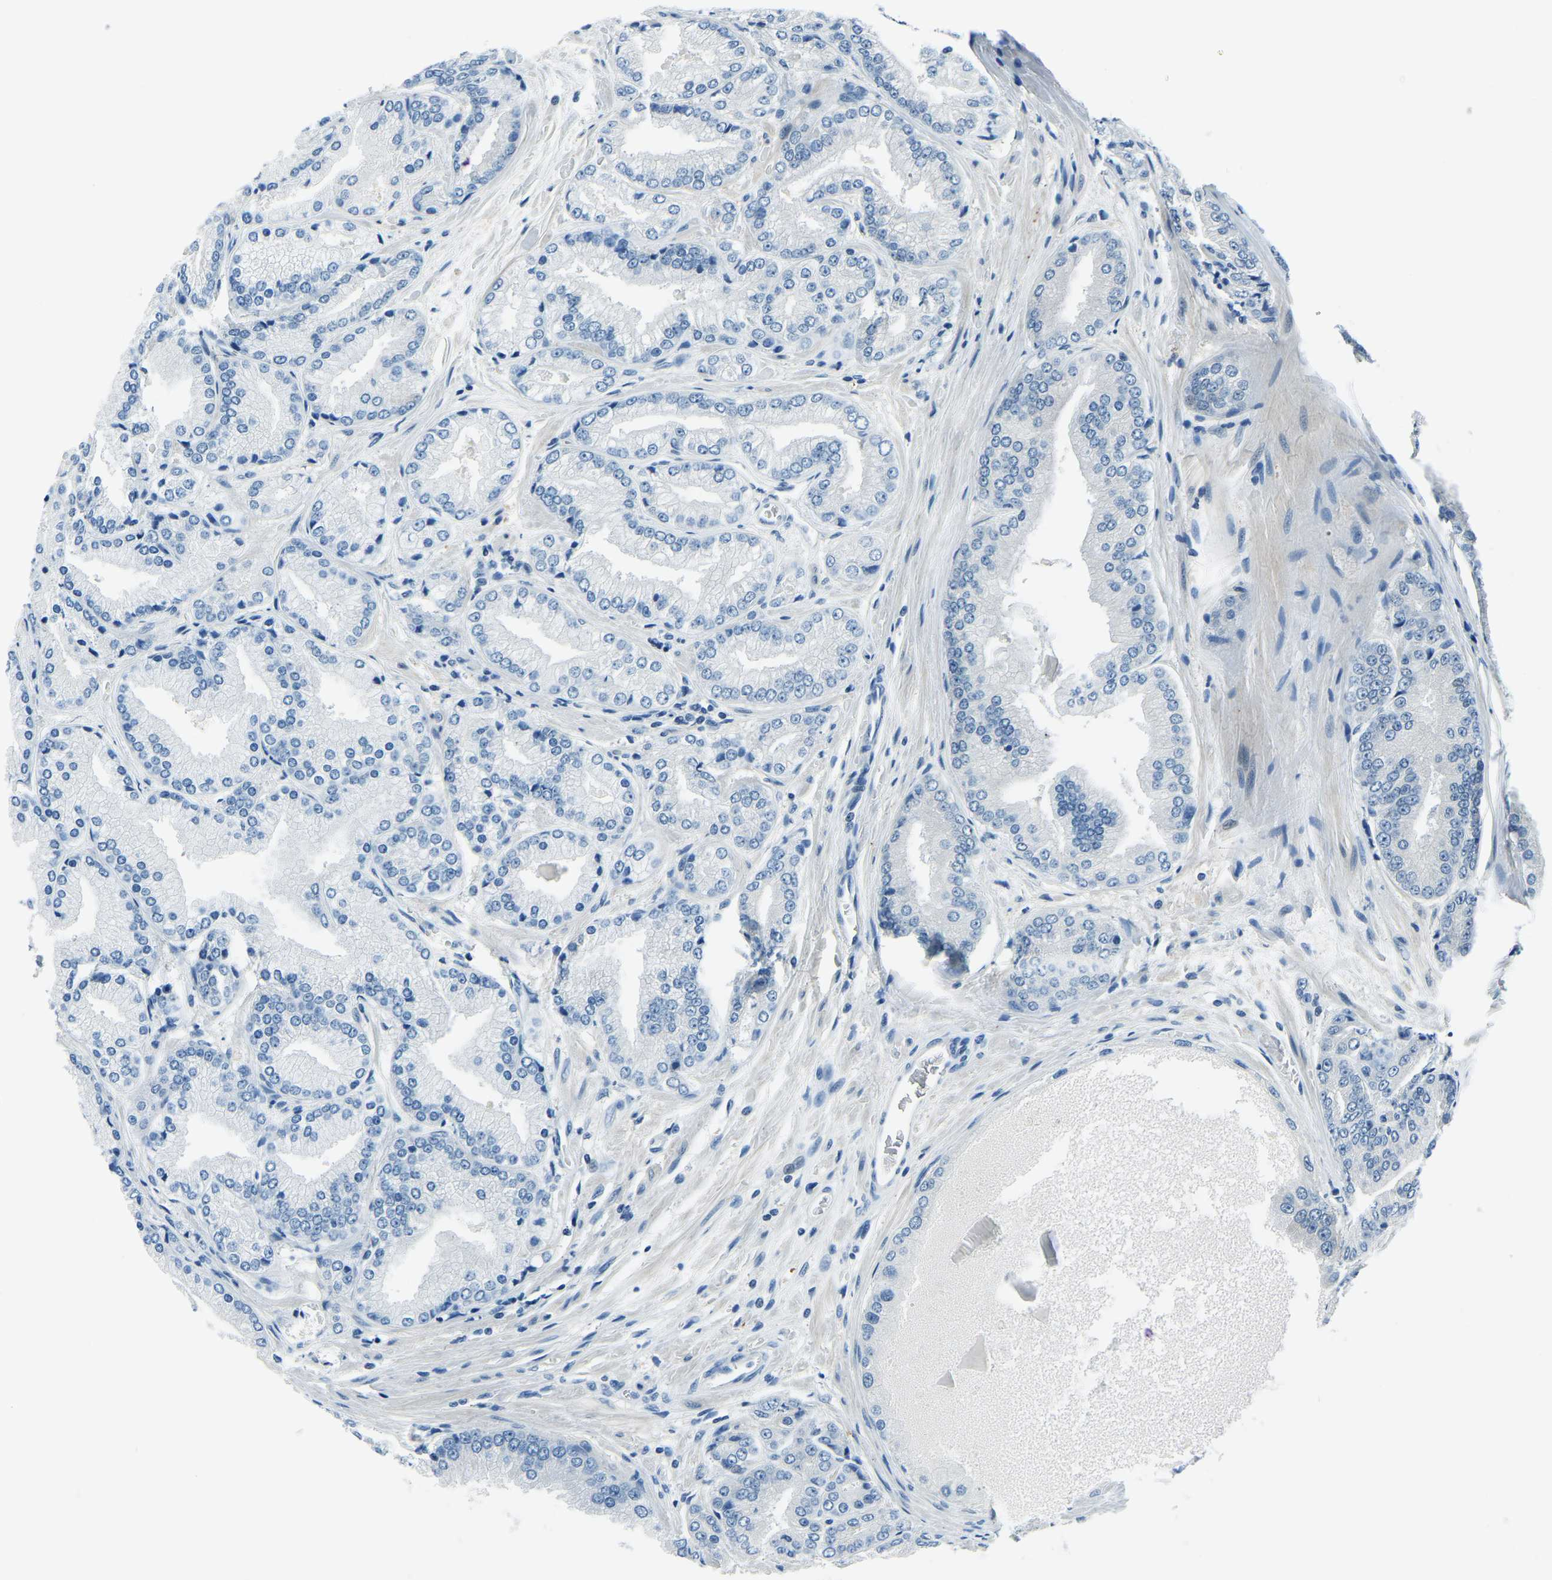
{"staining": {"intensity": "negative", "quantity": "none", "location": "none"}, "tissue": "prostate cancer", "cell_type": "Tumor cells", "image_type": "cancer", "snomed": [{"axis": "morphology", "description": "Adenocarcinoma, High grade"}, {"axis": "topography", "description": "Prostate"}], "caption": "An image of prostate cancer (high-grade adenocarcinoma) stained for a protein reveals no brown staining in tumor cells. The staining is performed using DAB (3,3'-diaminobenzidine) brown chromogen with nuclei counter-stained in using hematoxylin.", "gene": "RRP1", "patient": {"sex": "male", "age": 59}}